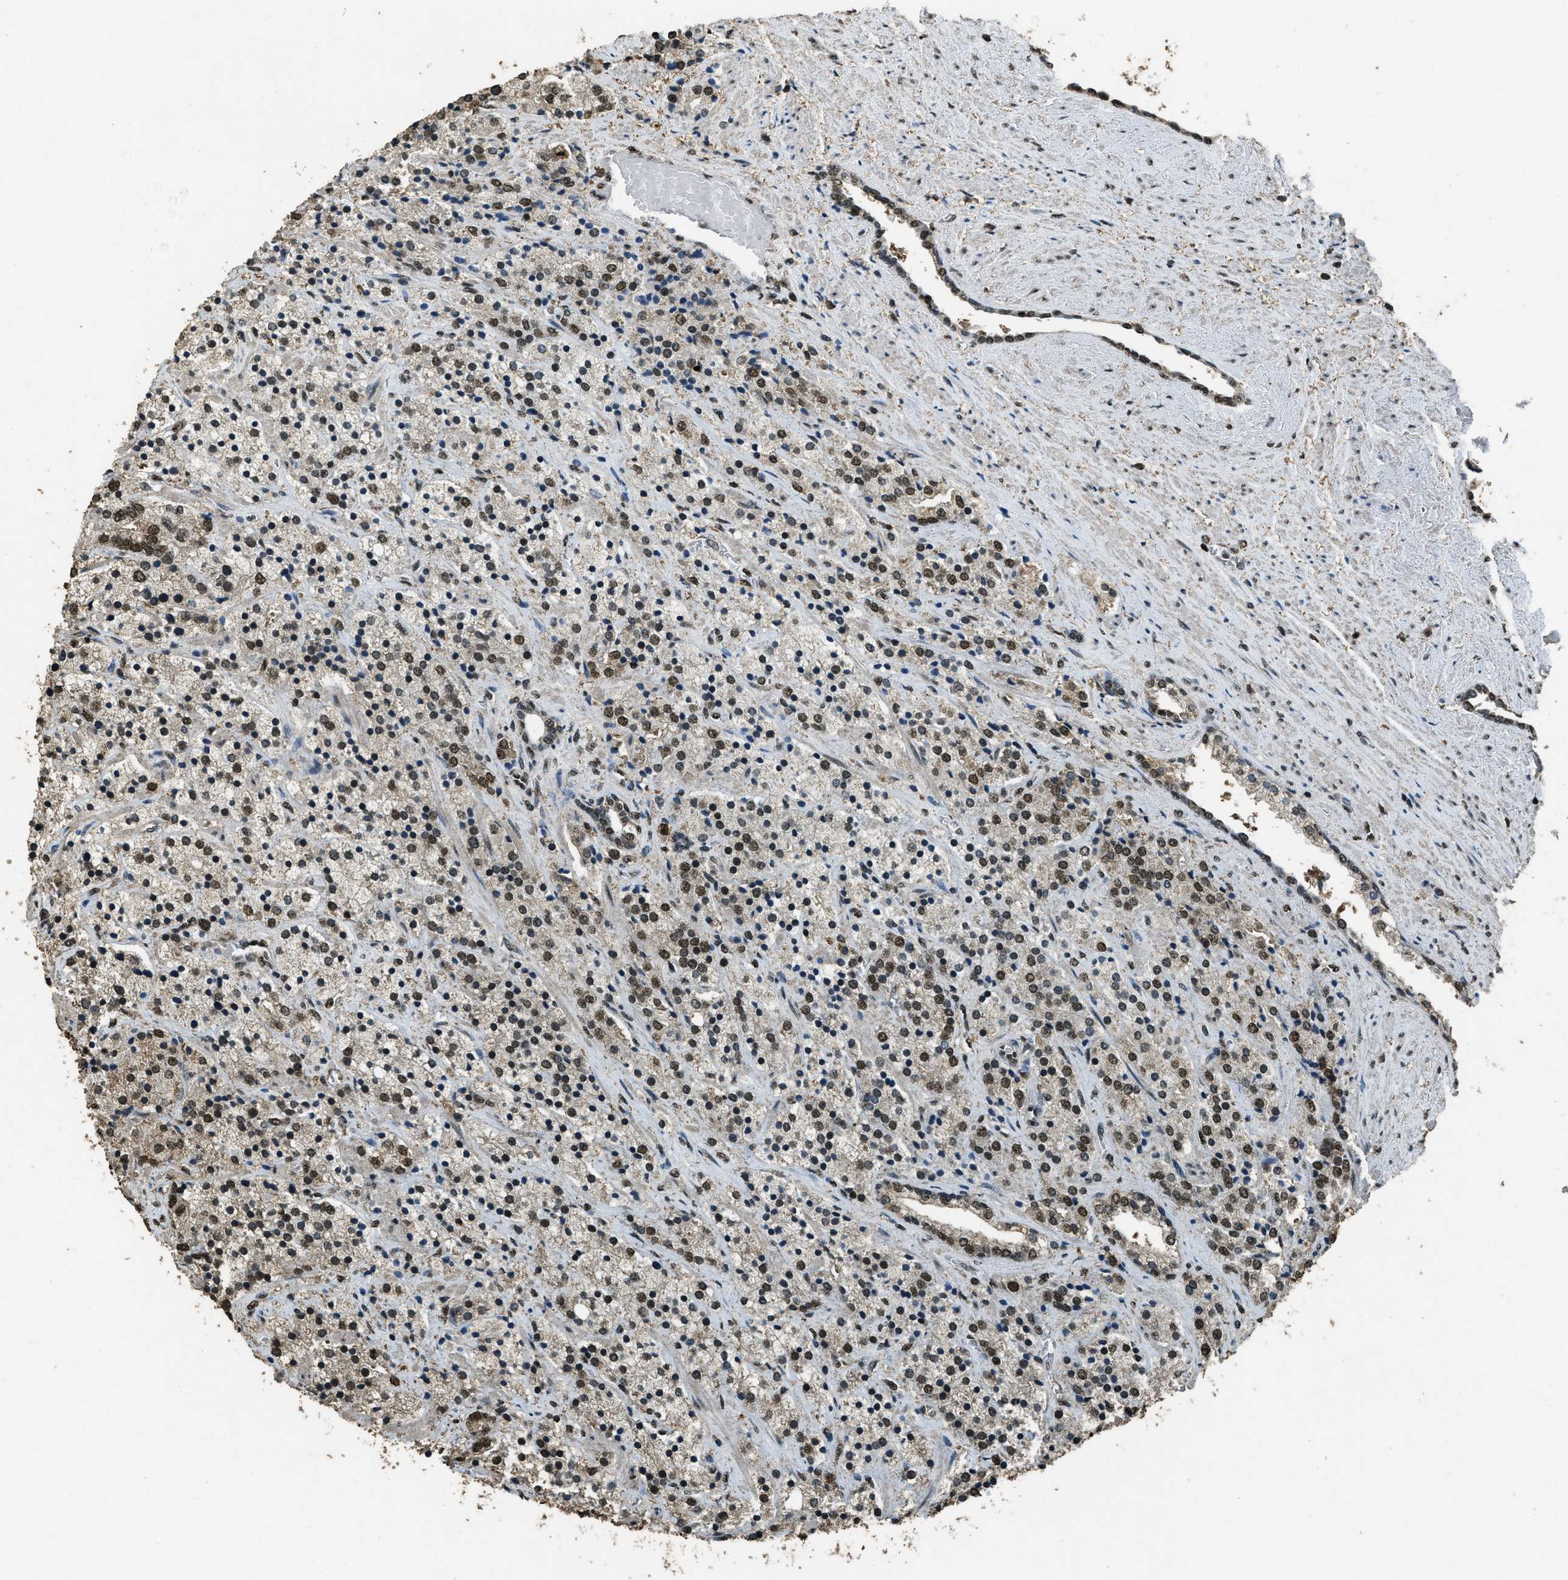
{"staining": {"intensity": "moderate", "quantity": ">75%", "location": "nuclear"}, "tissue": "prostate cancer", "cell_type": "Tumor cells", "image_type": "cancer", "snomed": [{"axis": "morphology", "description": "Adenocarcinoma, High grade"}, {"axis": "topography", "description": "Prostate"}], "caption": "Immunohistochemical staining of adenocarcinoma (high-grade) (prostate) shows medium levels of moderate nuclear positivity in approximately >75% of tumor cells. Using DAB (3,3'-diaminobenzidine) (brown) and hematoxylin (blue) stains, captured at high magnification using brightfield microscopy.", "gene": "MYB", "patient": {"sex": "male", "age": 71}}